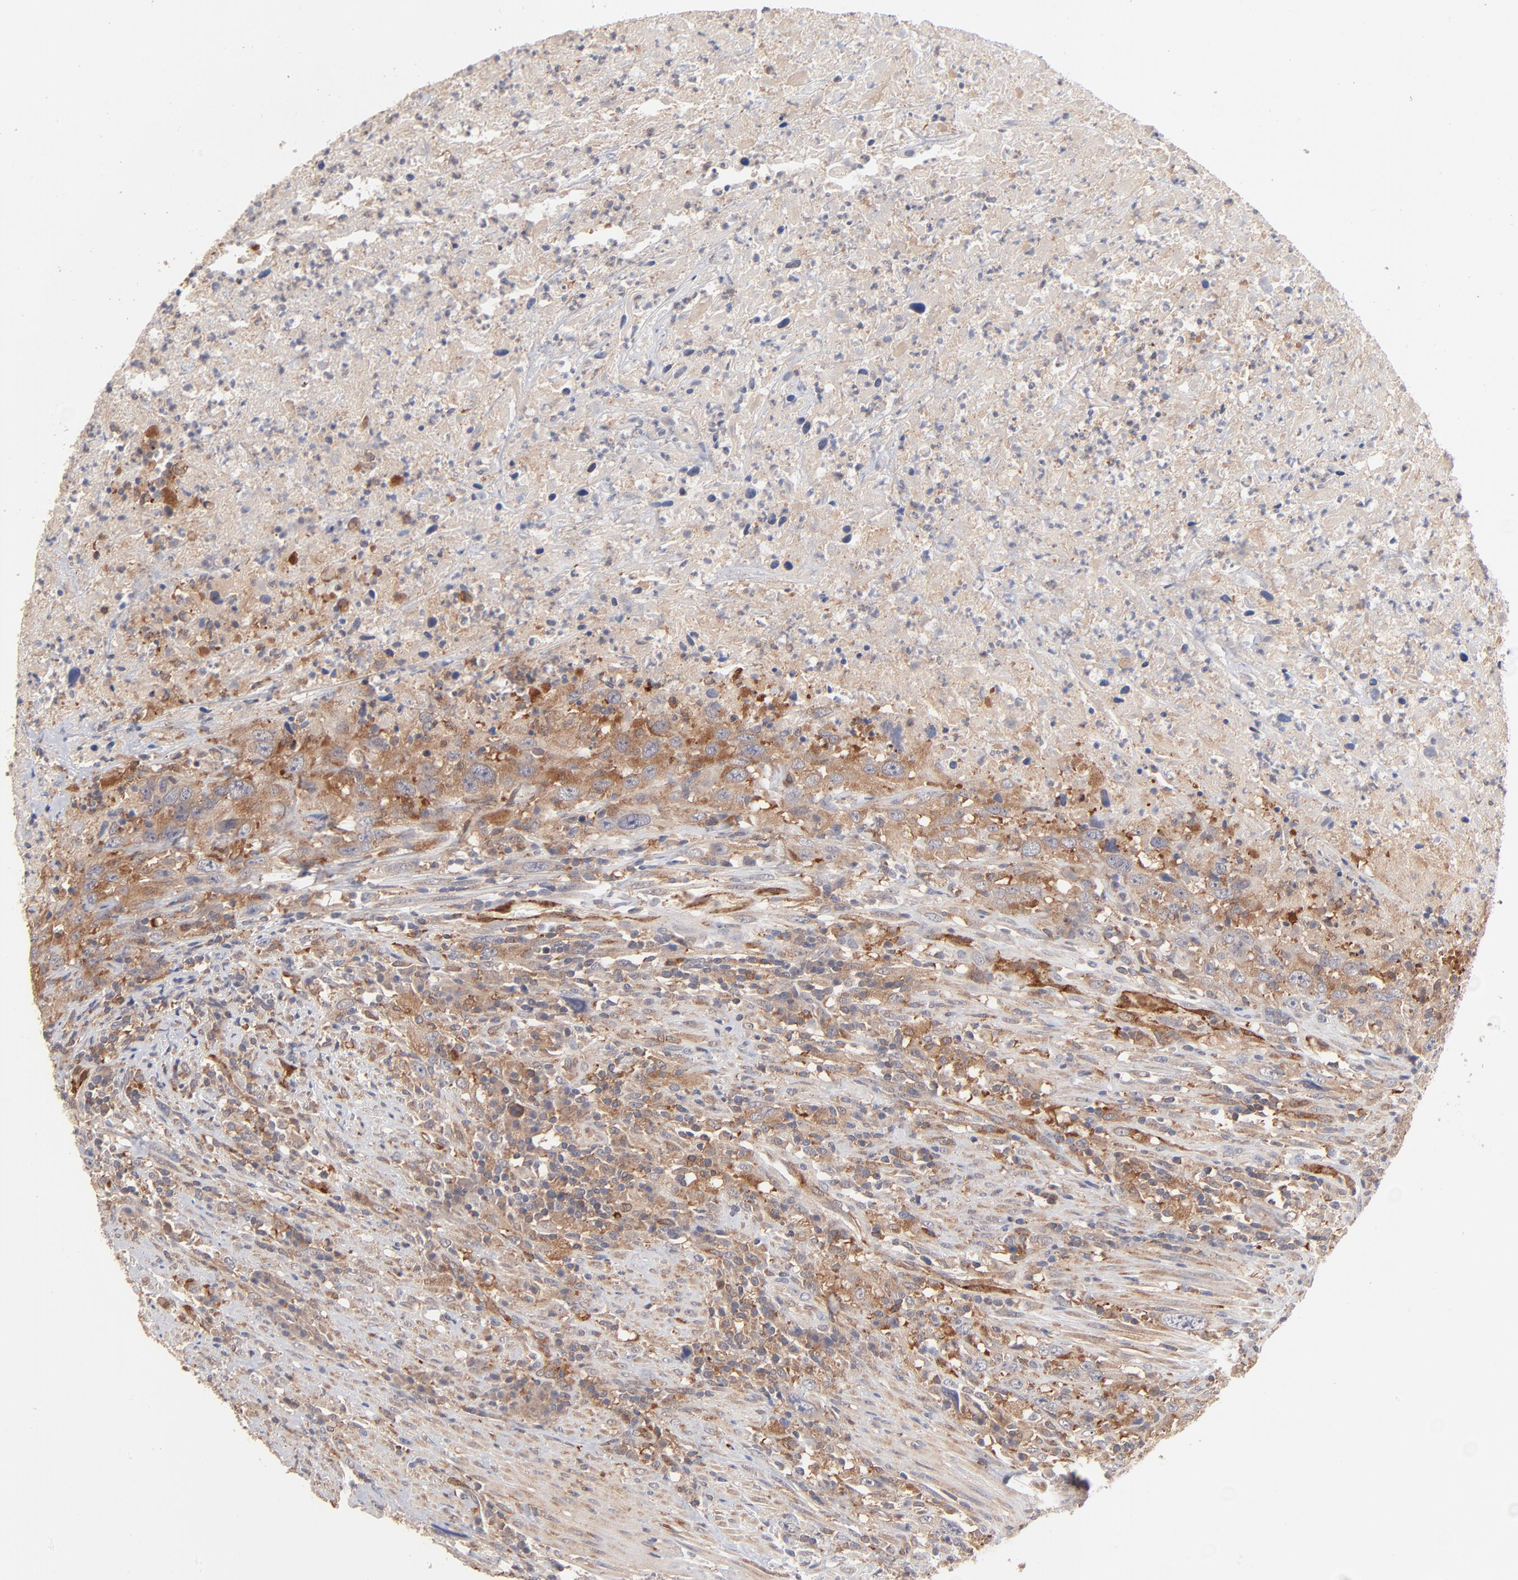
{"staining": {"intensity": "moderate", "quantity": ">75%", "location": "cytoplasmic/membranous"}, "tissue": "urothelial cancer", "cell_type": "Tumor cells", "image_type": "cancer", "snomed": [{"axis": "morphology", "description": "Urothelial carcinoma, High grade"}, {"axis": "topography", "description": "Urinary bladder"}], "caption": "This is a histology image of immunohistochemistry (IHC) staining of high-grade urothelial carcinoma, which shows moderate staining in the cytoplasmic/membranous of tumor cells.", "gene": "IVNS1ABP", "patient": {"sex": "male", "age": 61}}